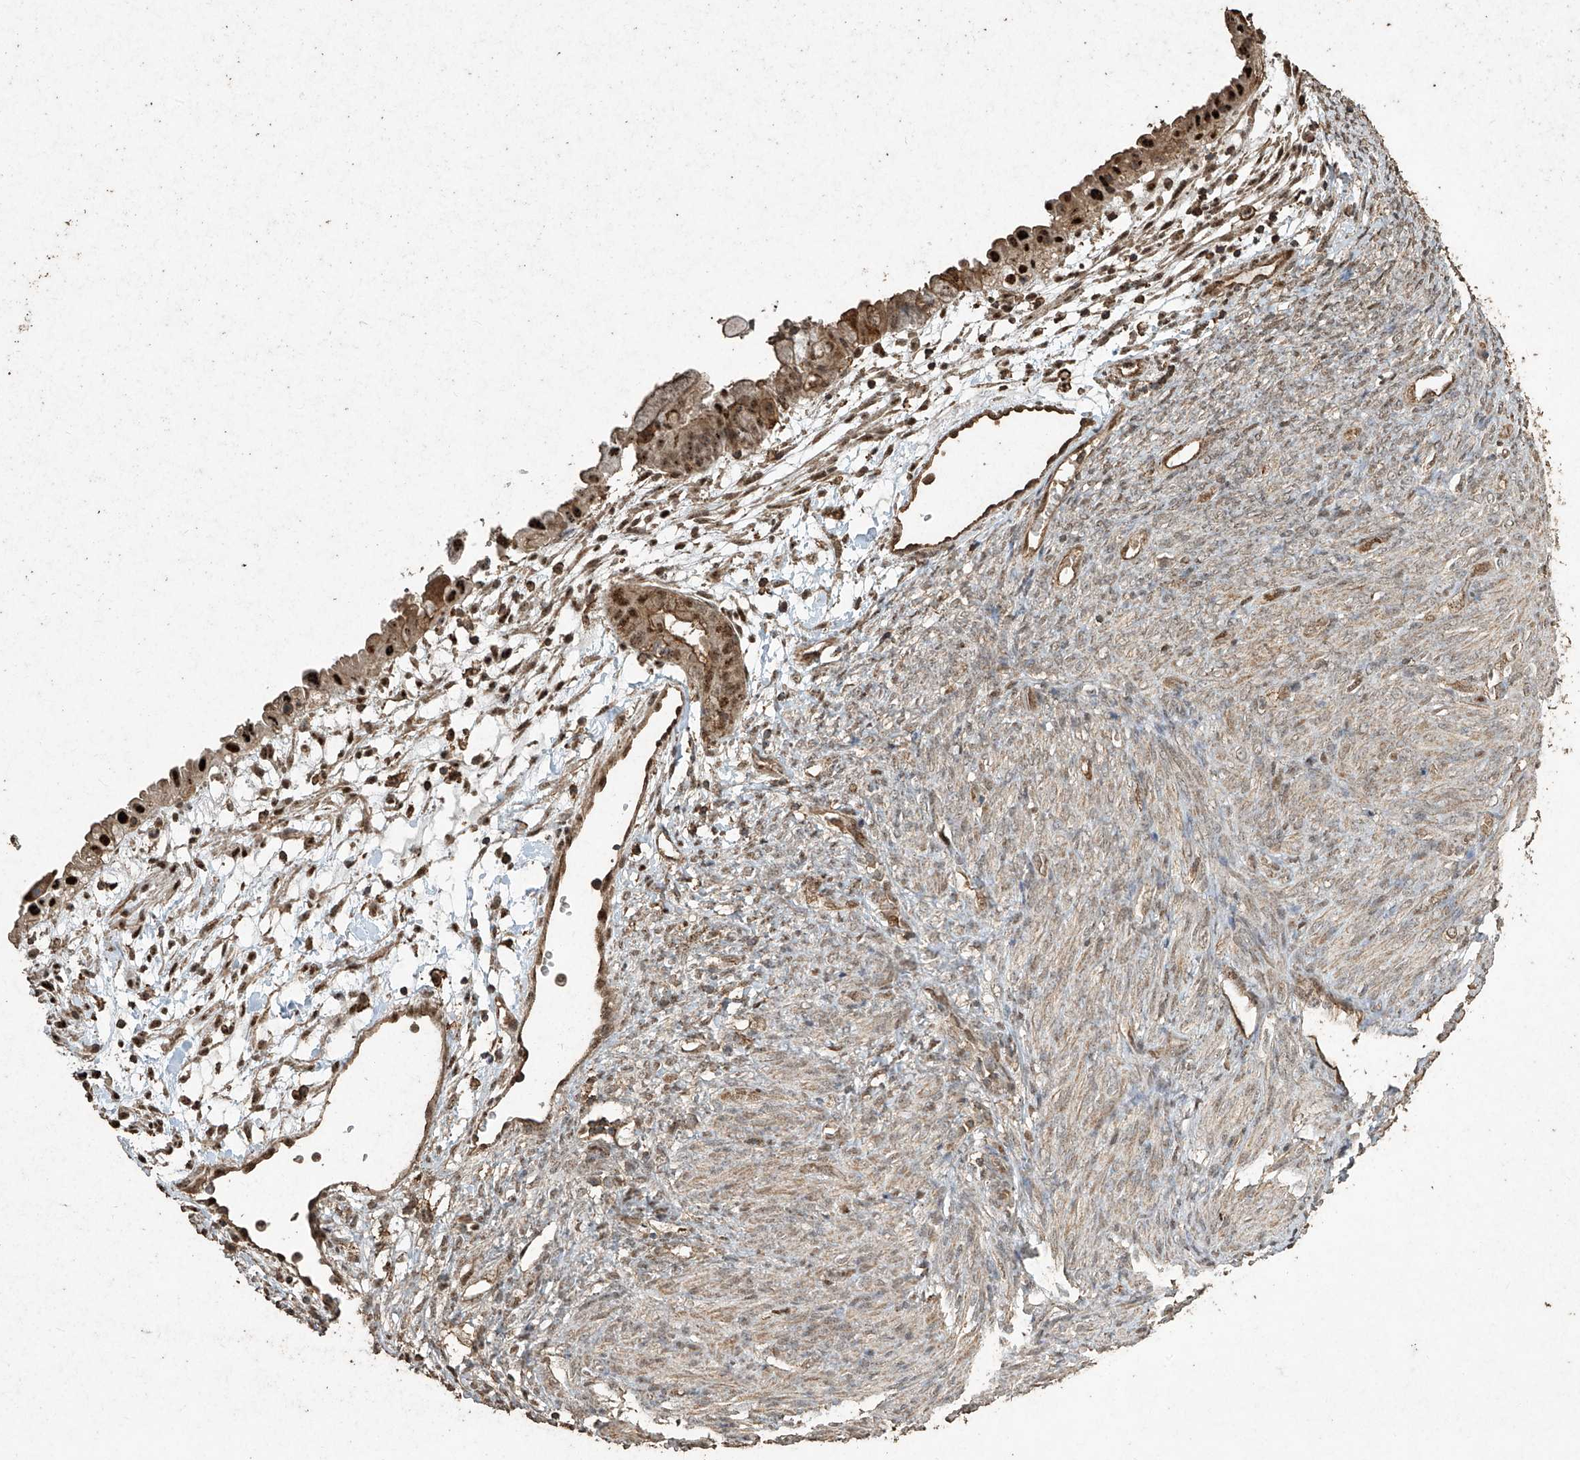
{"staining": {"intensity": "moderate", "quantity": "<25%", "location": "cytoplasmic/membranous,nuclear"}, "tissue": "cervical cancer", "cell_type": "Tumor cells", "image_type": "cancer", "snomed": [{"axis": "morphology", "description": "Normal tissue, NOS"}, {"axis": "morphology", "description": "Adenocarcinoma, NOS"}, {"axis": "topography", "description": "Cervix"}, {"axis": "topography", "description": "Endometrium"}], "caption": "Immunohistochemistry histopathology image of neoplastic tissue: human adenocarcinoma (cervical) stained using IHC displays low levels of moderate protein expression localized specifically in the cytoplasmic/membranous and nuclear of tumor cells, appearing as a cytoplasmic/membranous and nuclear brown color.", "gene": "ERBB3", "patient": {"sex": "female", "age": 86}}